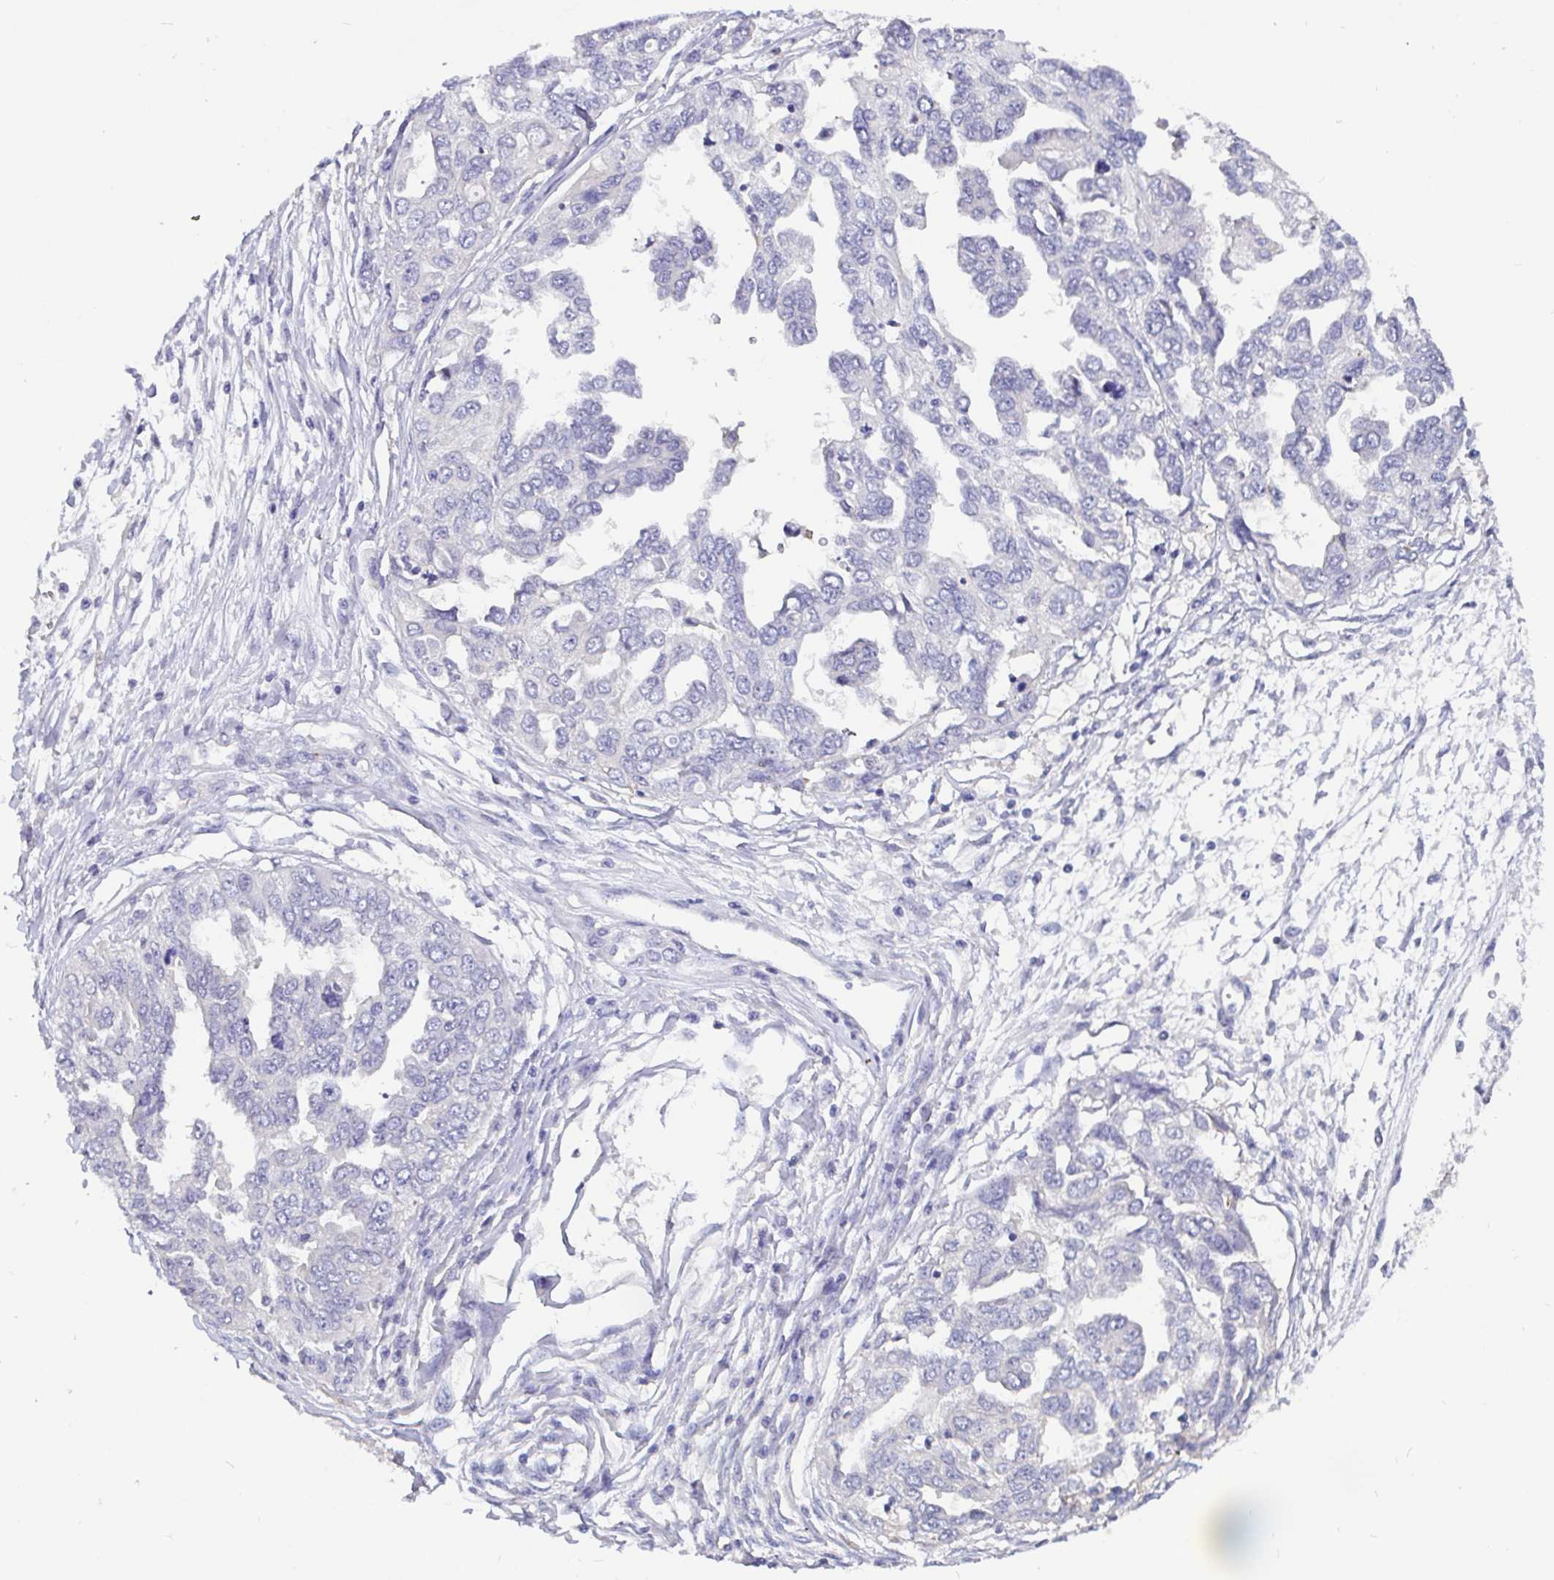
{"staining": {"intensity": "negative", "quantity": "none", "location": "none"}, "tissue": "ovarian cancer", "cell_type": "Tumor cells", "image_type": "cancer", "snomed": [{"axis": "morphology", "description": "Cystadenocarcinoma, serous, NOS"}, {"axis": "topography", "description": "Ovary"}], "caption": "The histopathology image exhibits no significant expression in tumor cells of serous cystadenocarcinoma (ovarian). (Stains: DAB immunohistochemistry with hematoxylin counter stain, Microscopy: brightfield microscopy at high magnification).", "gene": "ADAMTS6", "patient": {"sex": "female", "age": 53}}